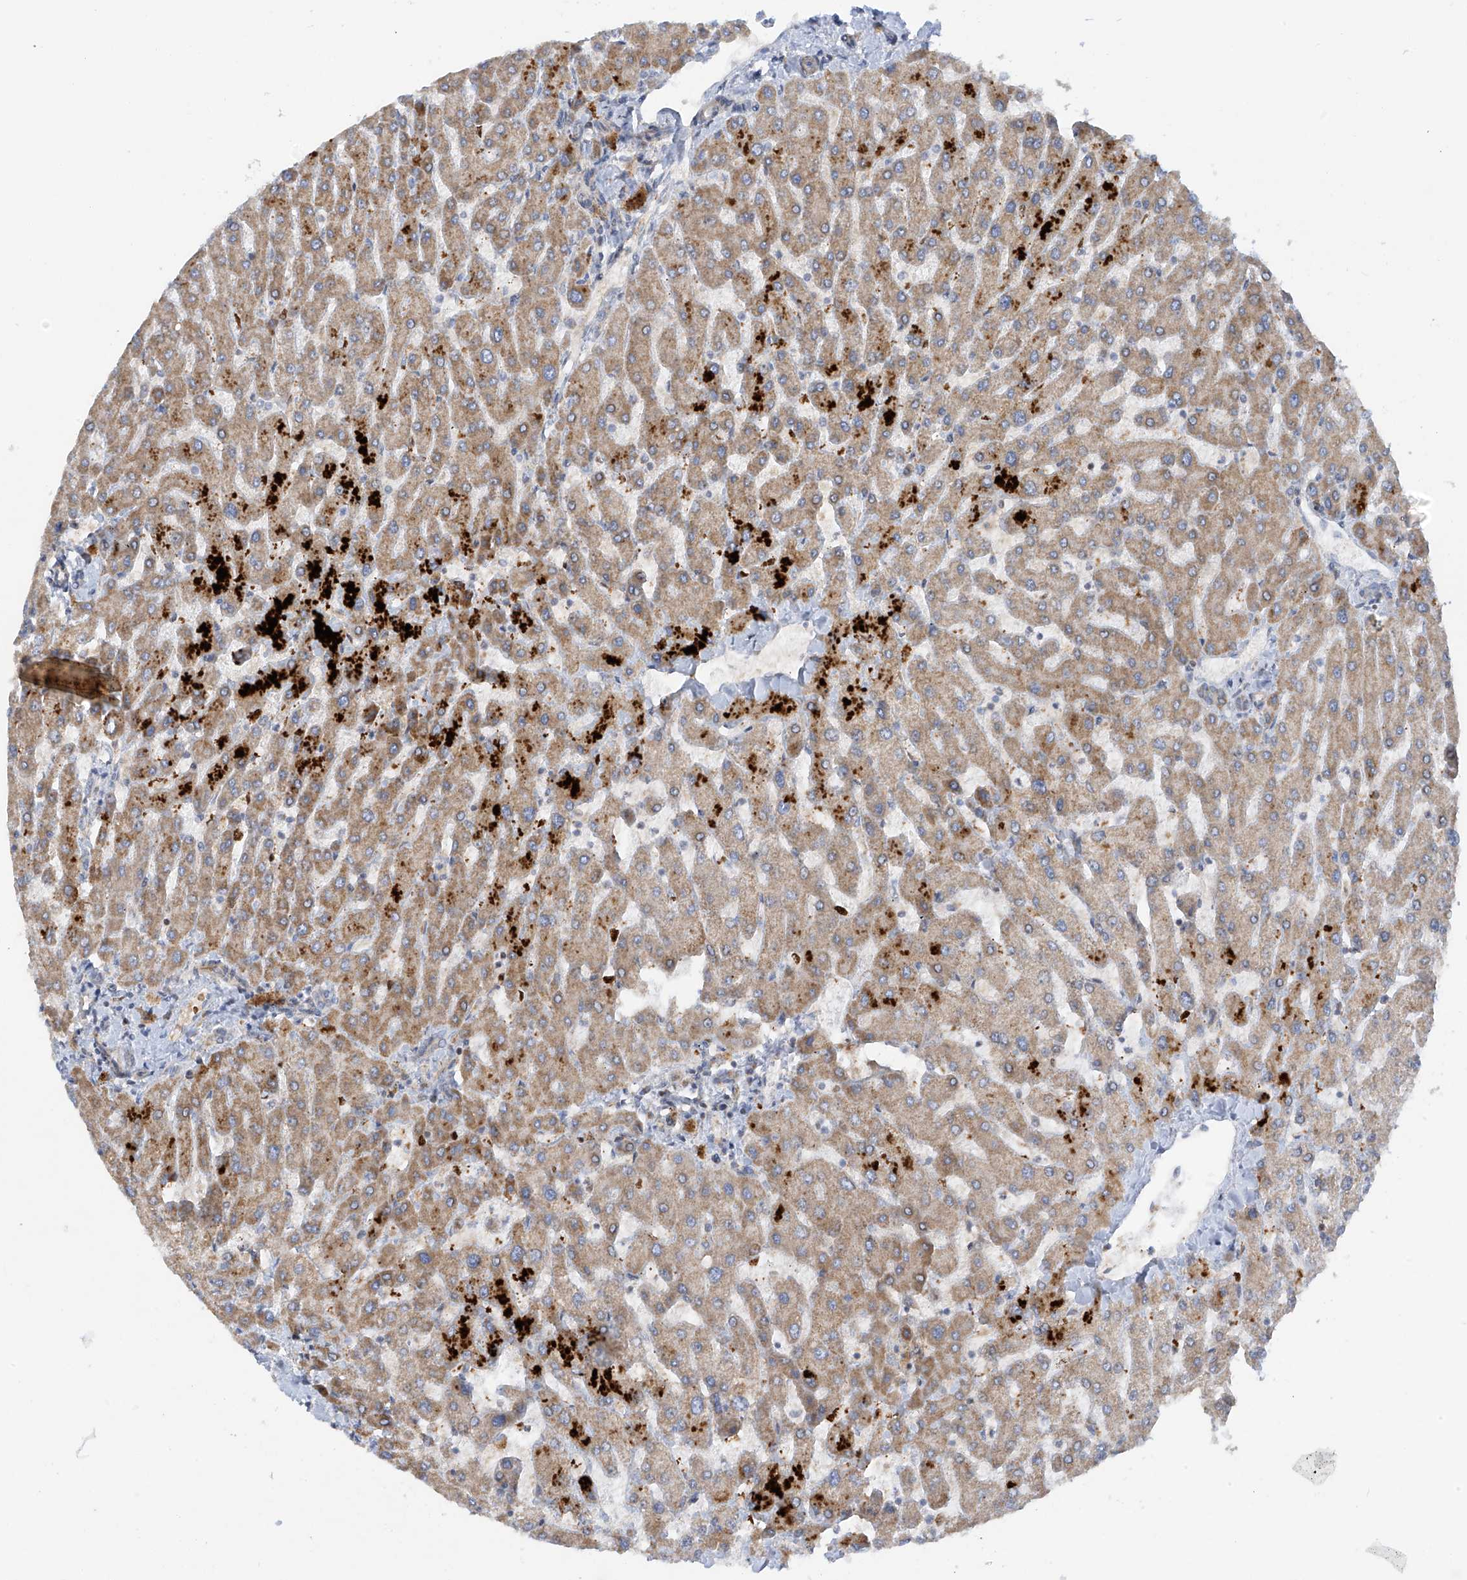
{"staining": {"intensity": "weak", "quantity": "<25%", "location": "cytoplasmic/membranous"}, "tissue": "liver", "cell_type": "Cholangiocytes", "image_type": "normal", "snomed": [{"axis": "morphology", "description": "Normal tissue, NOS"}, {"axis": "topography", "description": "Liver"}], "caption": "This is an immunohistochemistry photomicrograph of unremarkable liver. There is no positivity in cholangiocytes.", "gene": "METTL18", "patient": {"sex": "male", "age": 55}}